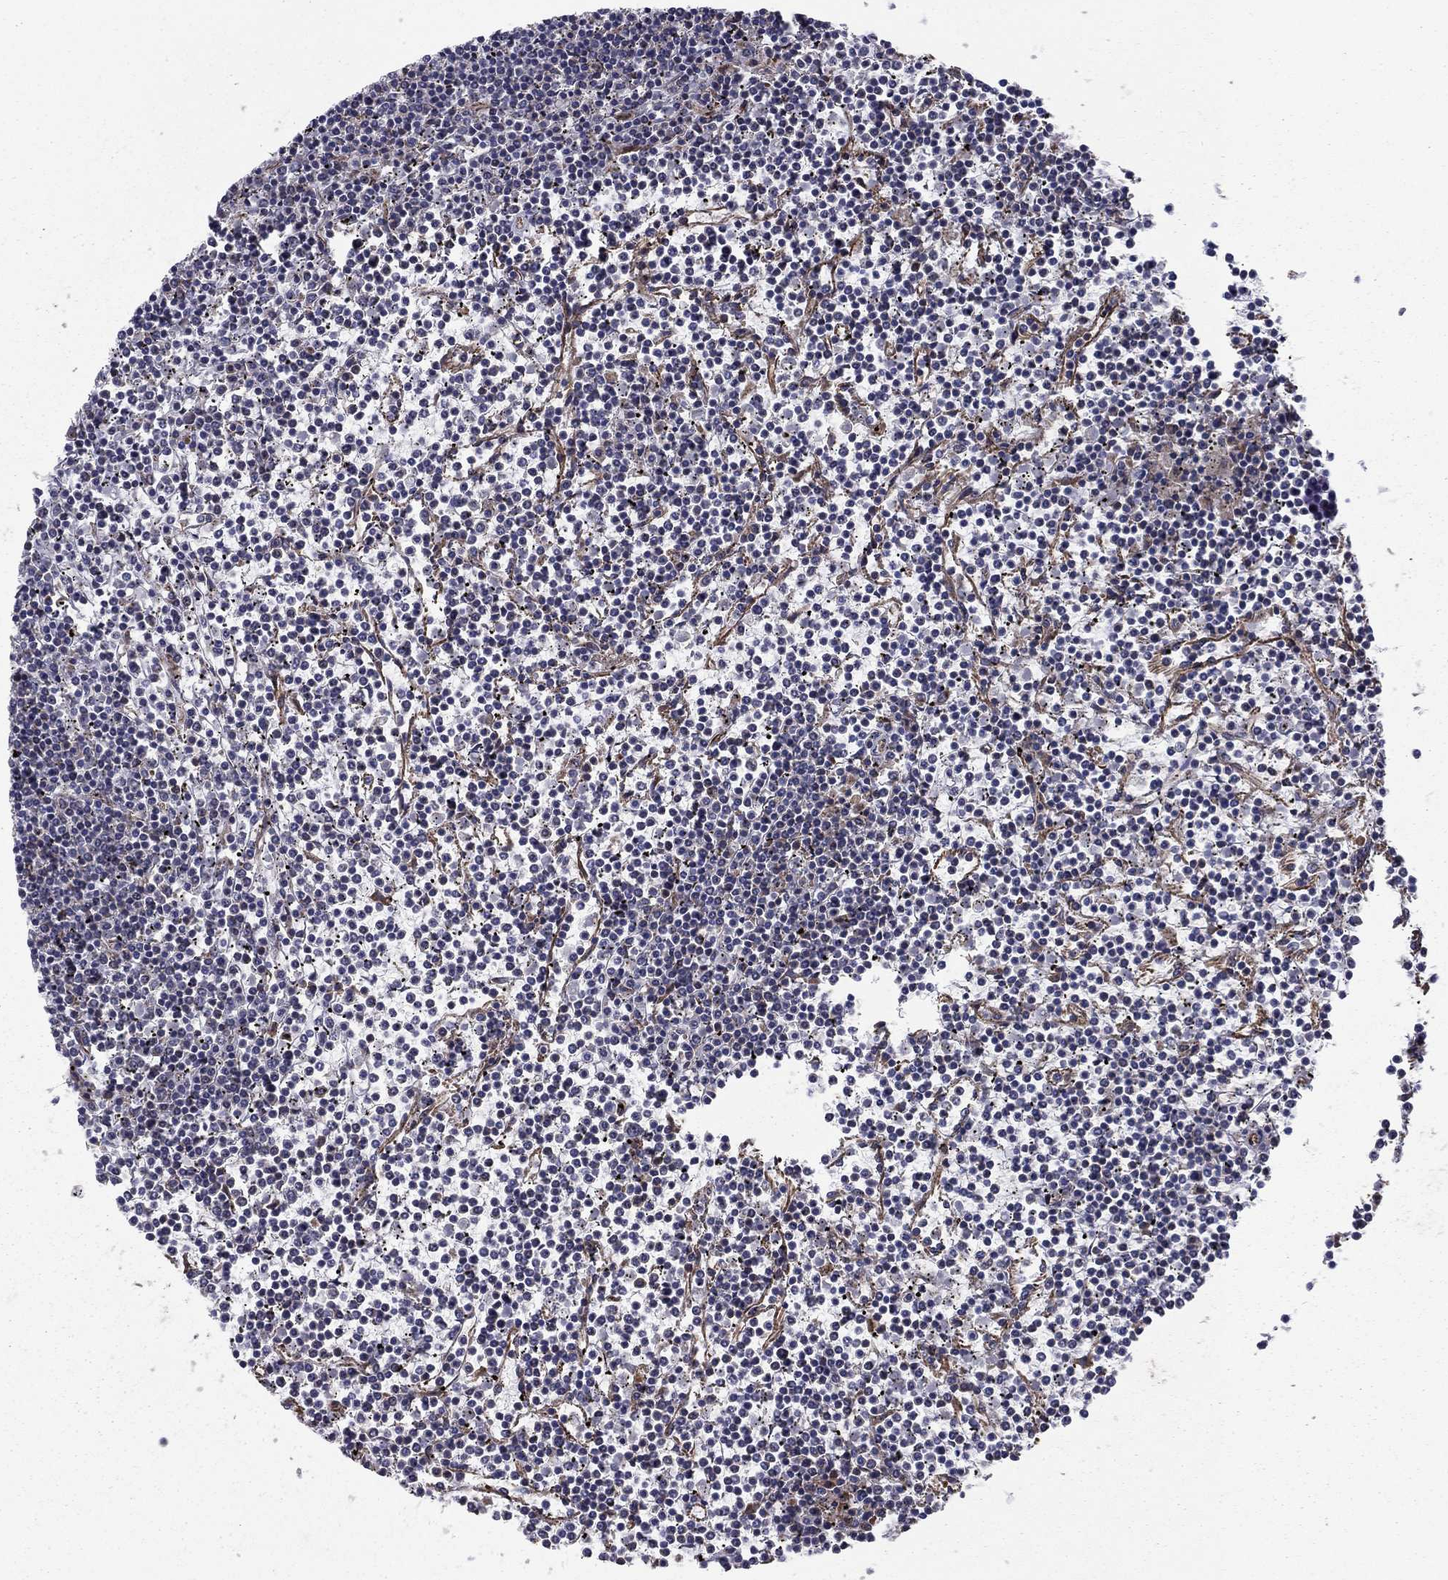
{"staining": {"intensity": "negative", "quantity": "none", "location": "none"}, "tissue": "lymphoma", "cell_type": "Tumor cells", "image_type": "cancer", "snomed": [{"axis": "morphology", "description": "Malignant lymphoma, non-Hodgkin's type, Low grade"}, {"axis": "topography", "description": "Spleen"}], "caption": "Photomicrograph shows no protein staining in tumor cells of low-grade malignant lymphoma, non-Hodgkin's type tissue.", "gene": "CLSTN1", "patient": {"sex": "female", "age": 19}}